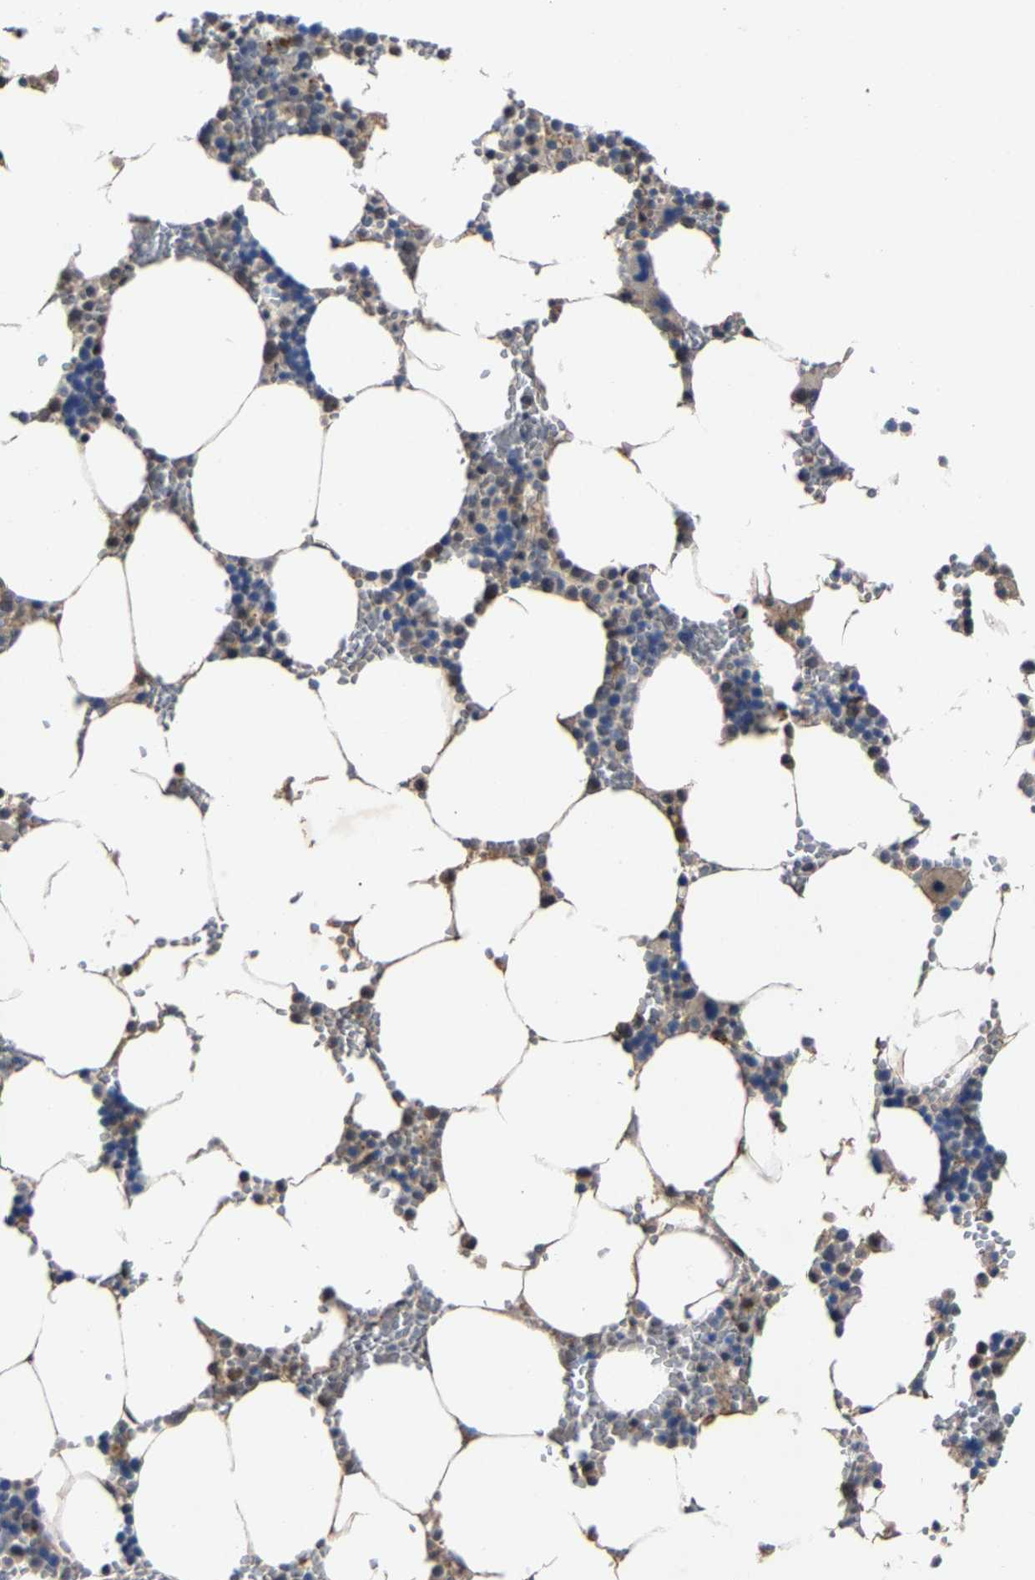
{"staining": {"intensity": "moderate", "quantity": "<25%", "location": "nuclear"}, "tissue": "bone marrow", "cell_type": "Hematopoietic cells", "image_type": "normal", "snomed": [{"axis": "morphology", "description": "Normal tissue, NOS"}, {"axis": "topography", "description": "Bone marrow"}], "caption": "An image of bone marrow stained for a protein exhibits moderate nuclear brown staining in hematopoietic cells.", "gene": "LSM8", "patient": {"sex": "male", "age": 70}}